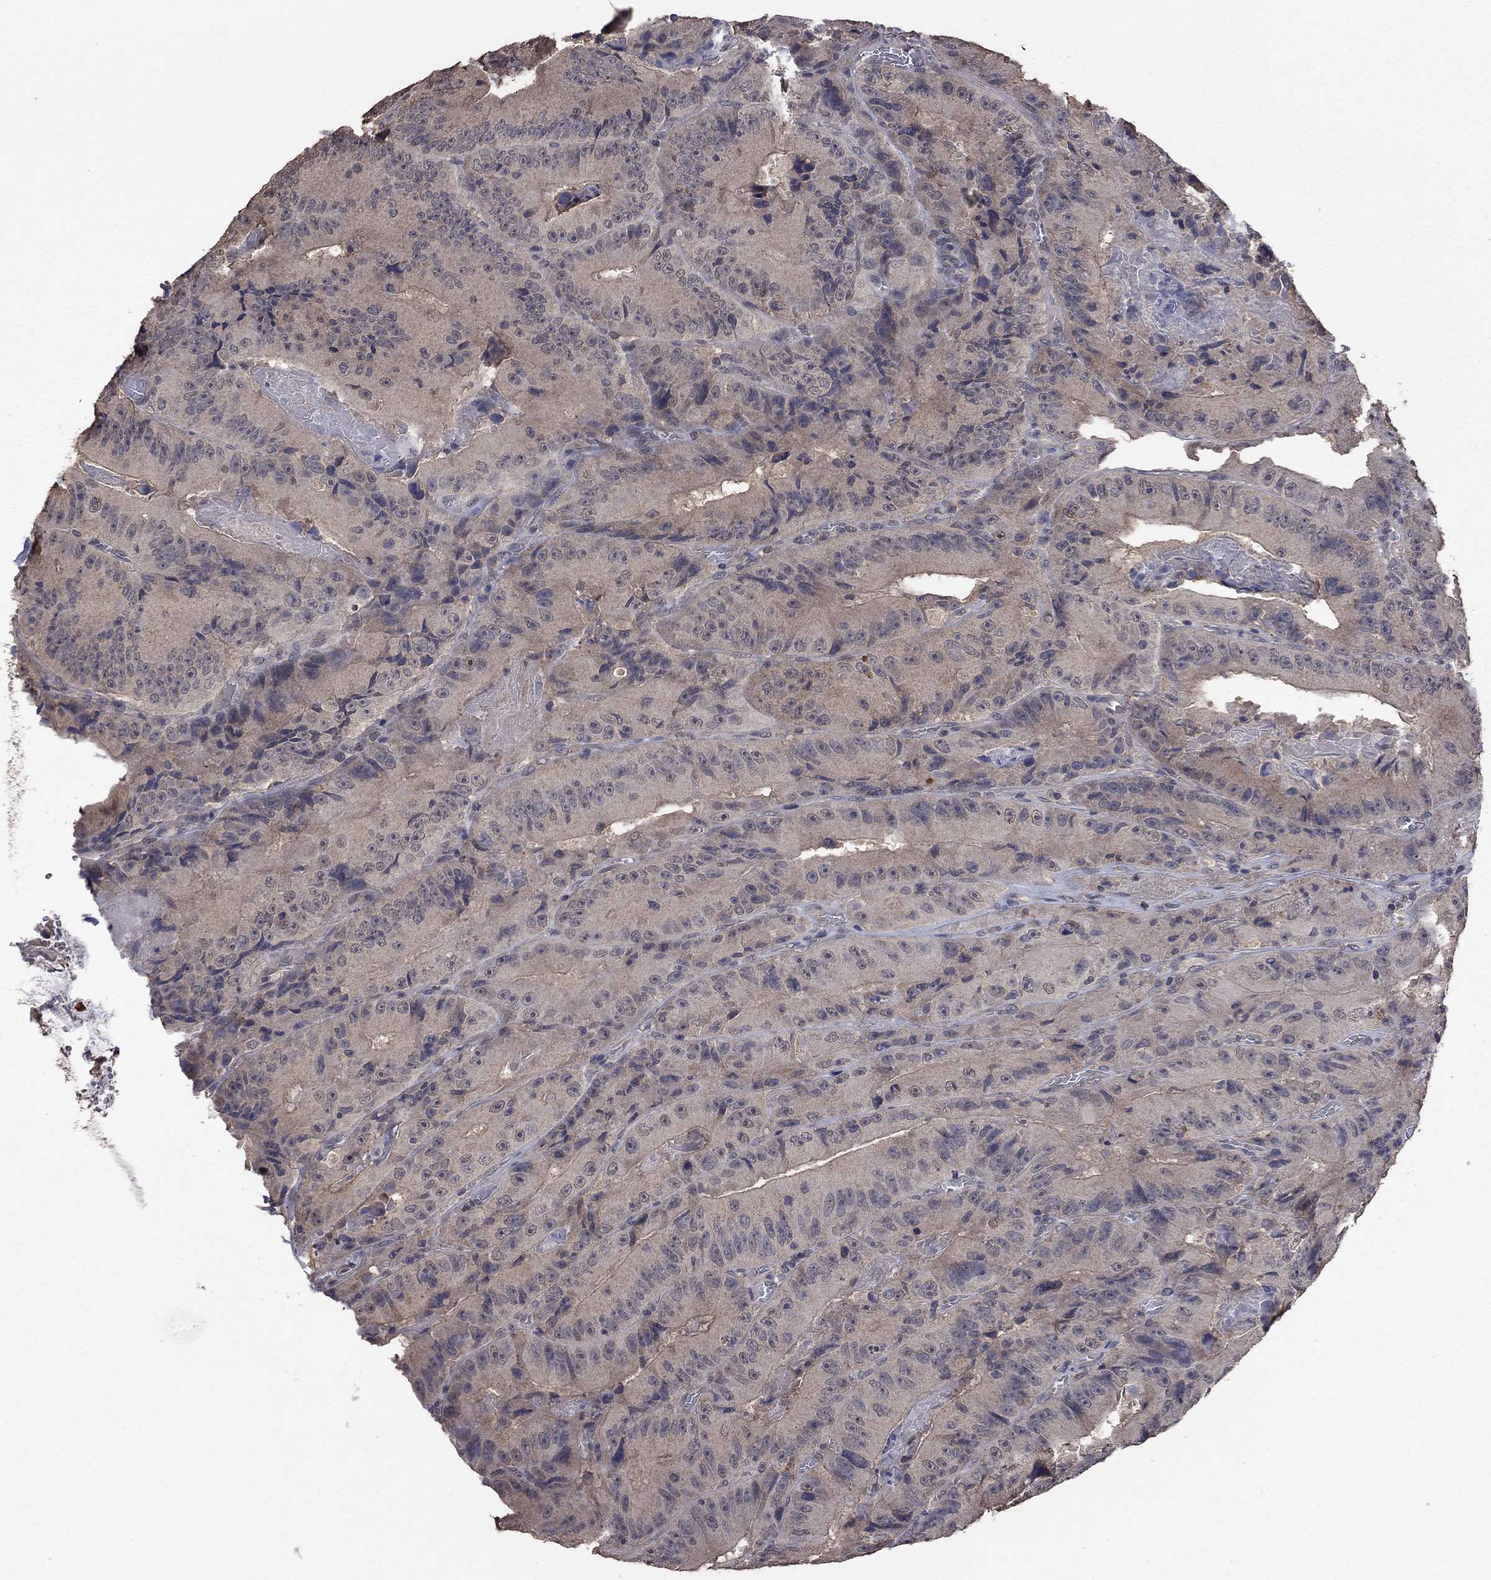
{"staining": {"intensity": "moderate", "quantity": "<25%", "location": "cytoplasmic/membranous"}, "tissue": "colorectal cancer", "cell_type": "Tumor cells", "image_type": "cancer", "snomed": [{"axis": "morphology", "description": "Adenocarcinoma, NOS"}, {"axis": "topography", "description": "Colon"}], "caption": "Adenocarcinoma (colorectal) stained for a protein demonstrates moderate cytoplasmic/membranous positivity in tumor cells. (DAB = brown stain, brightfield microscopy at high magnification).", "gene": "TSNARE1", "patient": {"sex": "female", "age": 86}}